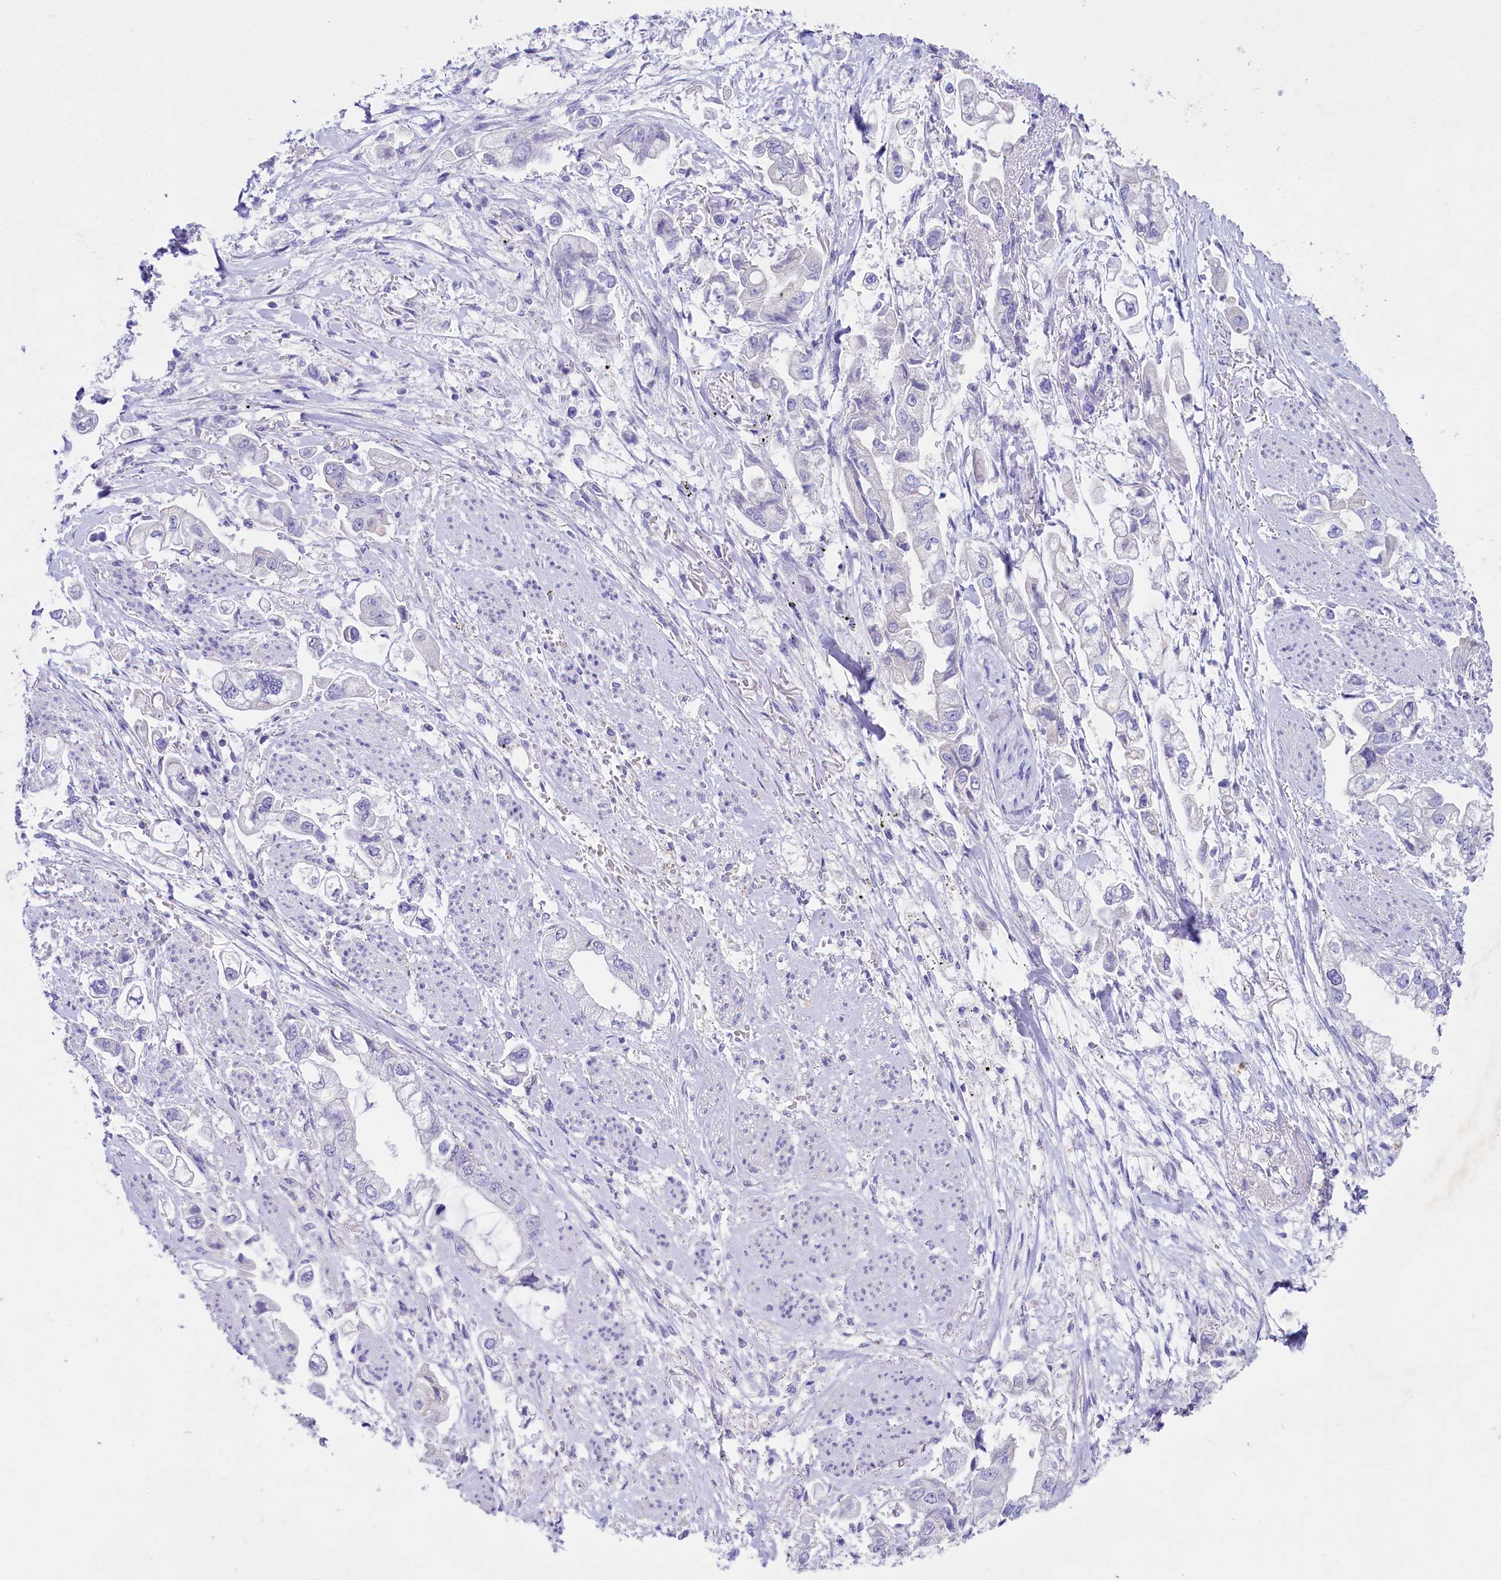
{"staining": {"intensity": "negative", "quantity": "none", "location": "none"}, "tissue": "stomach cancer", "cell_type": "Tumor cells", "image_type": "cancer", "snomed": [{"axis": "morphology", "description": "Adenocarcinoma, NOS"}, {"axis": "topography", "description": "Stomach"}], "caption": "DAB (3,3'-diaminobenzidine) immunohistochemical staining of stomach cancer exhibits no significant staining in tumor cells.", "gene": "VPS26B", "patient": {"sex": "male", "age": 62}}